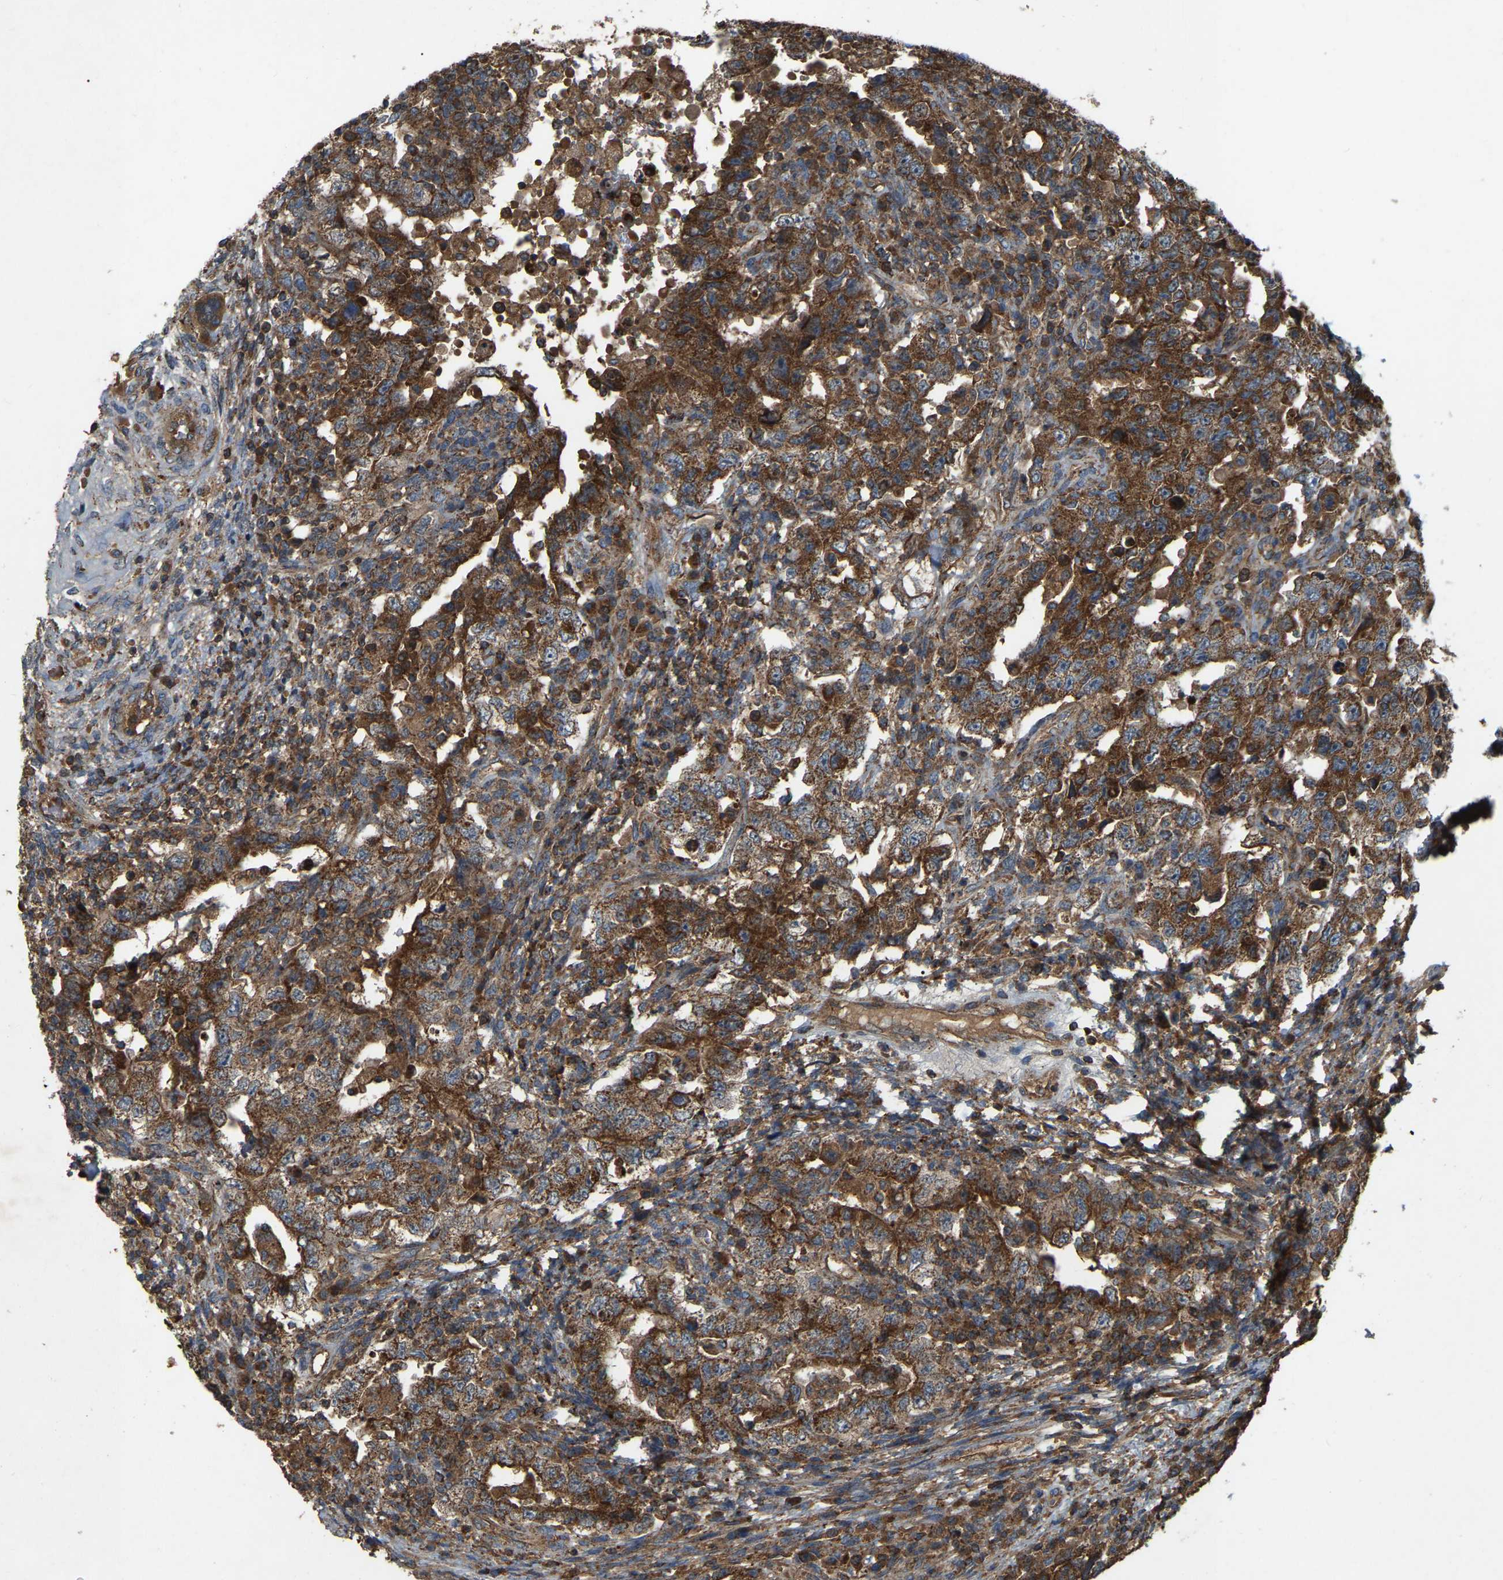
{"staining": {"intensity": "strong", "quantity": ">75%", "location": "cytoplasmic/membranous"}, "tissue": "testis cancer", "cell_type": "Tumor cells", "image_type": "cancer", "snomed": [{"axis": "morphology", "description": "Carcinoma, Embryonal, NOS"}, {"axis": "topography", "description": "Testis"}], "caption": "Strong cytoplasmic/membranous expression is seen in approximately >75% of tumor cells in embryonal carcinoma (testis).", "gene": "SAMD9L", "patient": {"sex": "male", "age": 26}}